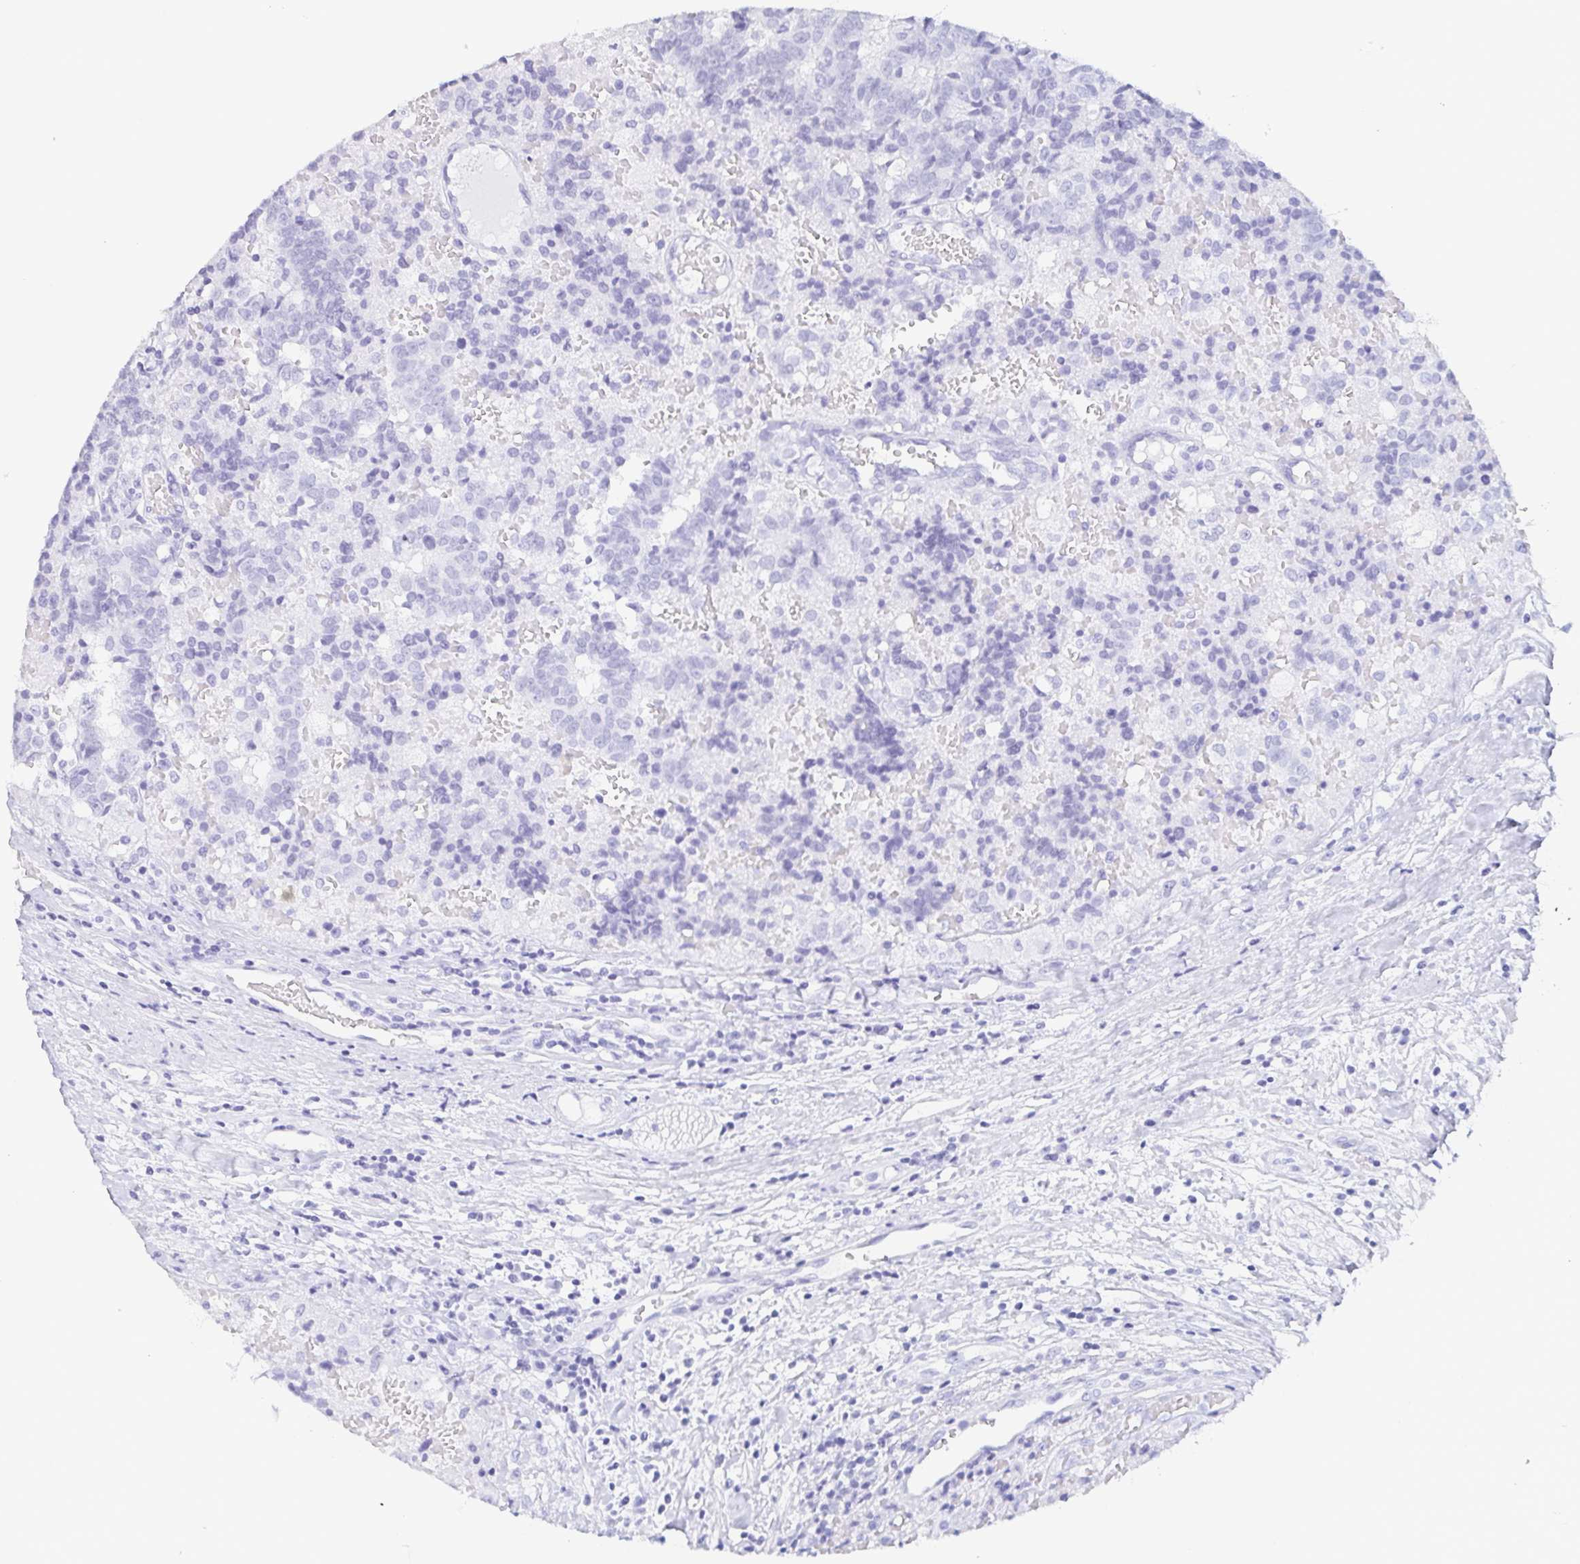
{"staining": {"intensity": "negative", "quantity": "none", "location": "none"}, "tissue": "prostate cancer", "cell_type": "Tumor cells", "image_type": "cancer", "snomed": [{"axis": "morphology", "description": "Adenocarcinoma, High grade"}, {"axis": "topography", "description": "Prostate and seminal vesicle, NOS"}], "caption": "High magnification brightfield microscopy of high-grade adenocarcinoma (prostate) stained with DAB (brown) and counterstained with hematoxylin (blue): tumor cells show no significant positivity.", "gene": "BPIFA2", "patient": {"sex": "male", "age": 60}}